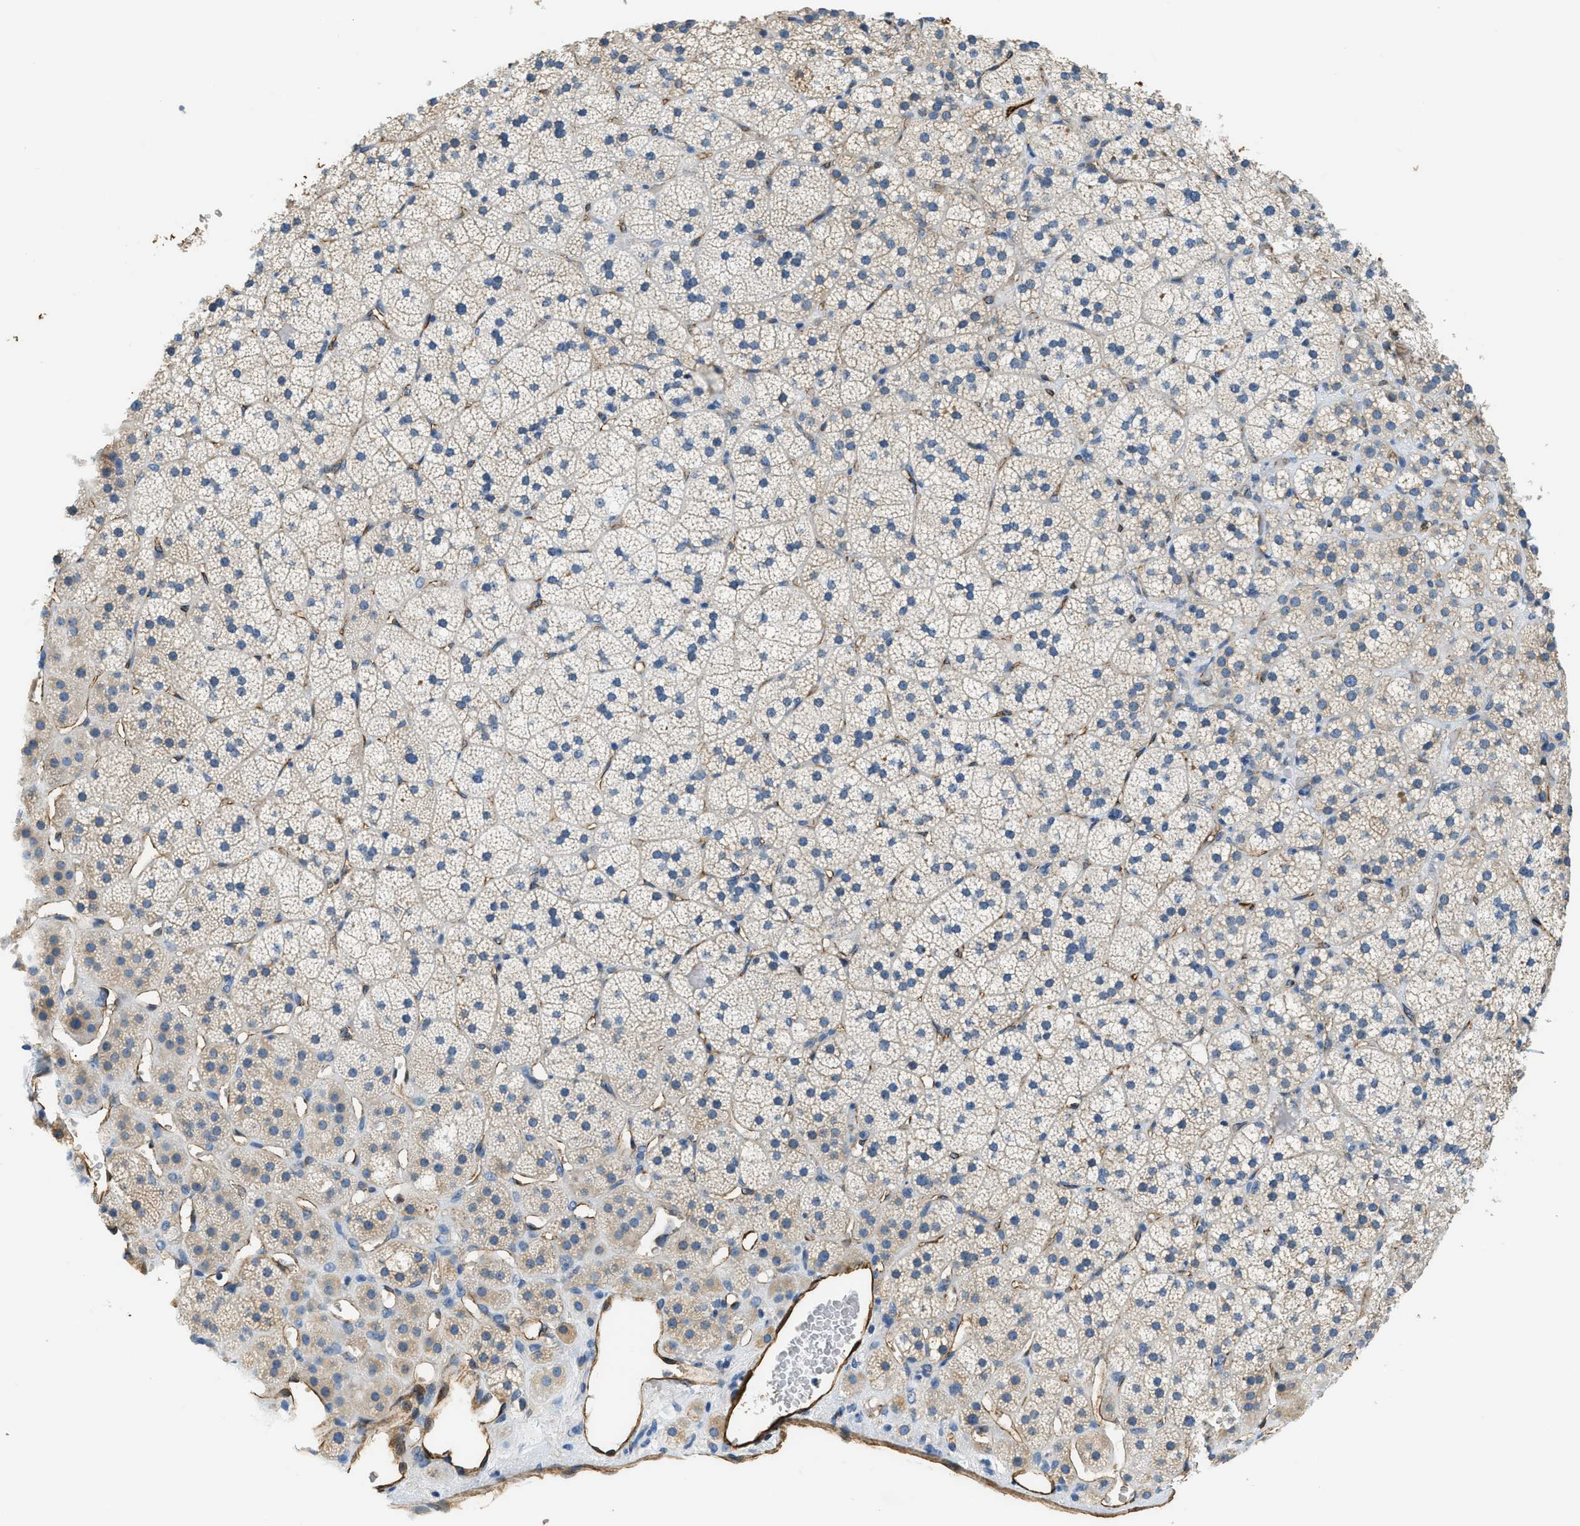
{"staining": {"intensity": "weak", "quantity": "25%-75%", "location": "cytoplasmic/membranous"}, "tissue": "adrenal gland", "cell_type": "Glandular cells", "image_type": "normal", "snomed": [{"axis": "morphology", "description": "Normal tissue, NOS"}, {"axis": "topography", "description": "Adrenal gland"}], "caption": "This photomicrograph displays immunohistochemistry staining of benign adrenal gland, with low weak cytoplasmic/membranous positivity in approximately 25%-75% of glandular cells.", "gene": "TMEM43", "patient": {"sex": "female", "age": 44}}